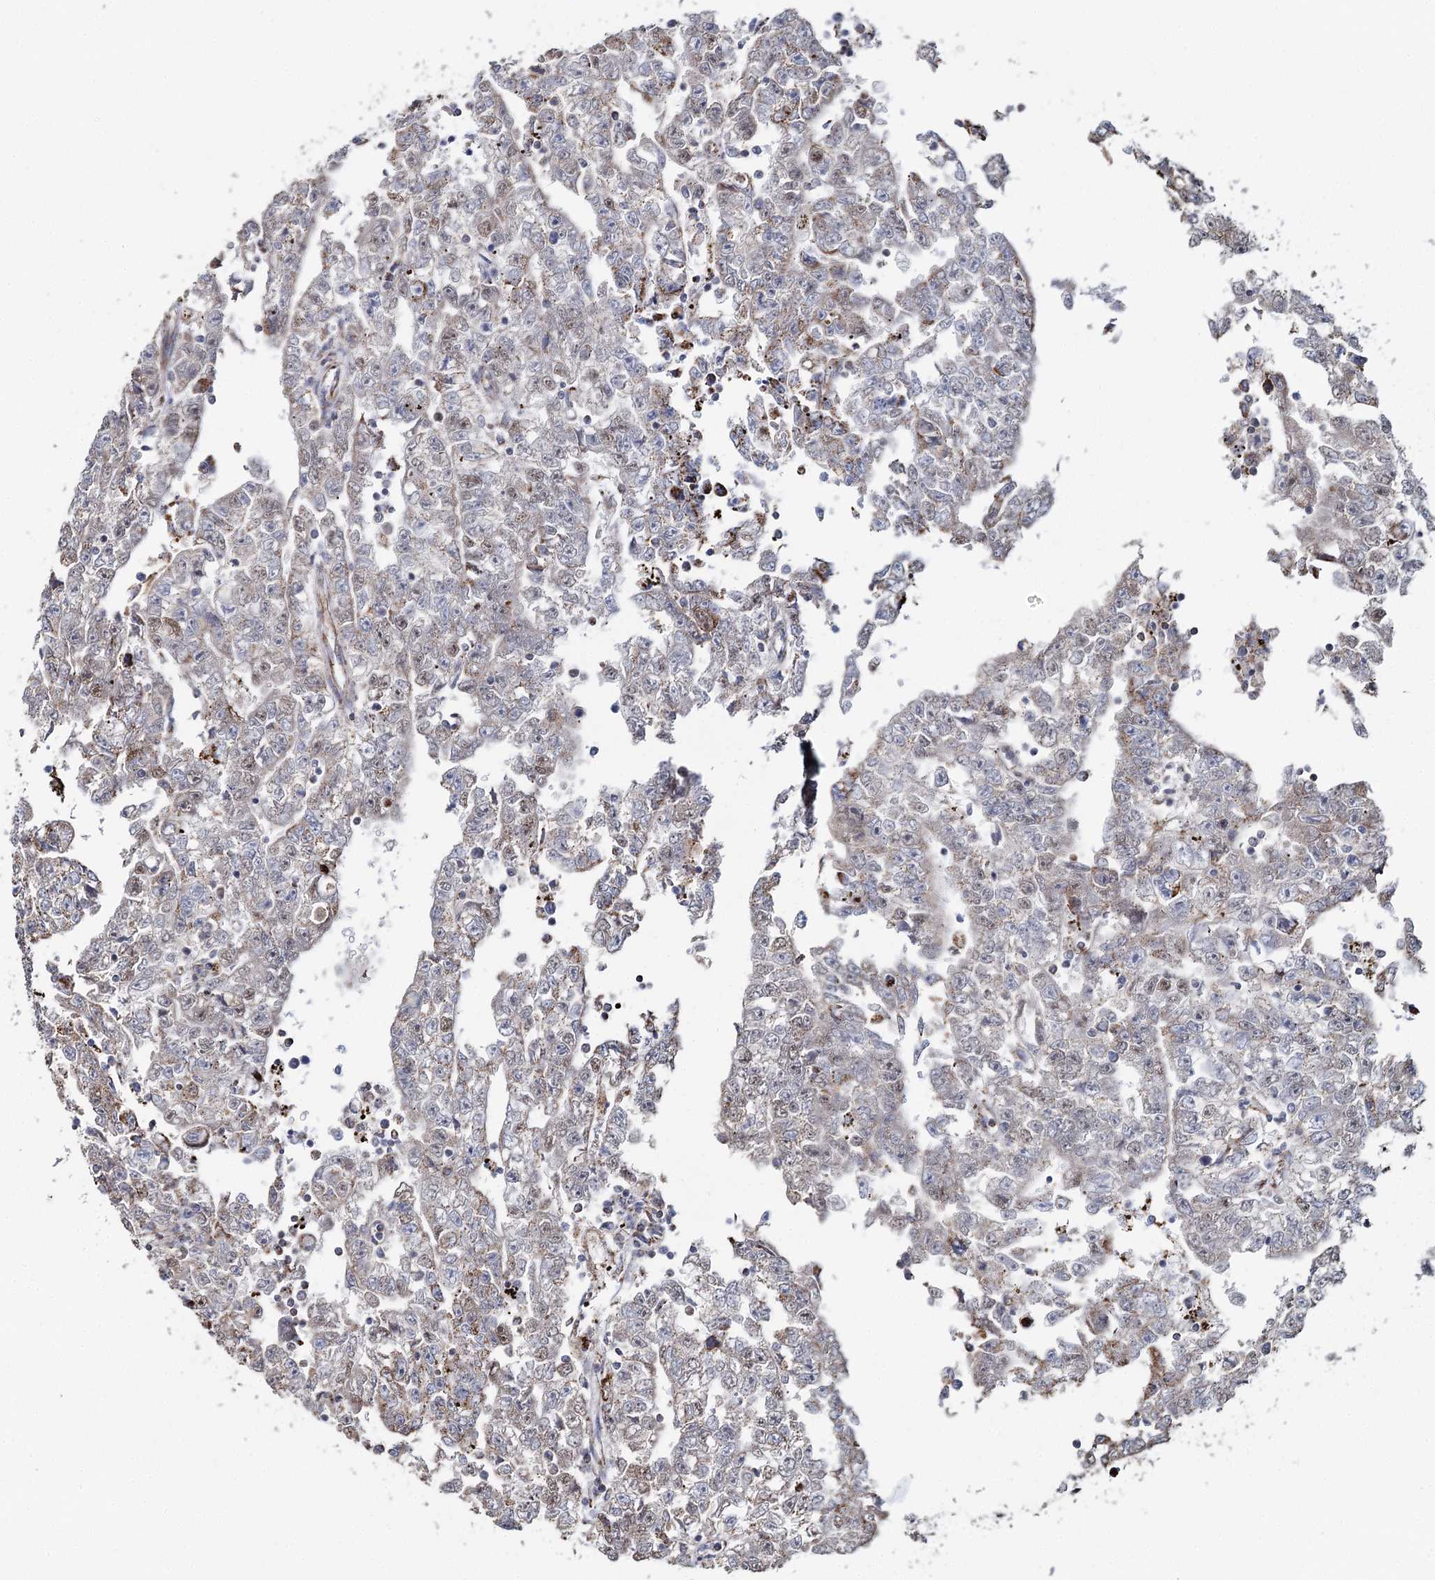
{"staining": {"intensity": "weak", "quantity": "<25%", "location": "cytoplasmic/membranous"}, "tissue": "testis cancer", "cell_type": "Tumor cells", "image_type": "cancer", "snomed": [{"axis": "morphology", "description": "Carcinoma, Embryonal, NOS"}, {"axis": "topography", "description": "Testis"}], "caption": "DAB immunohistochemical staining of testis embryonal carcinoma displays no significant positivity in tumor cells.", "gene": "MRPL44", "patient": {"sex": "male", "age": 25}}